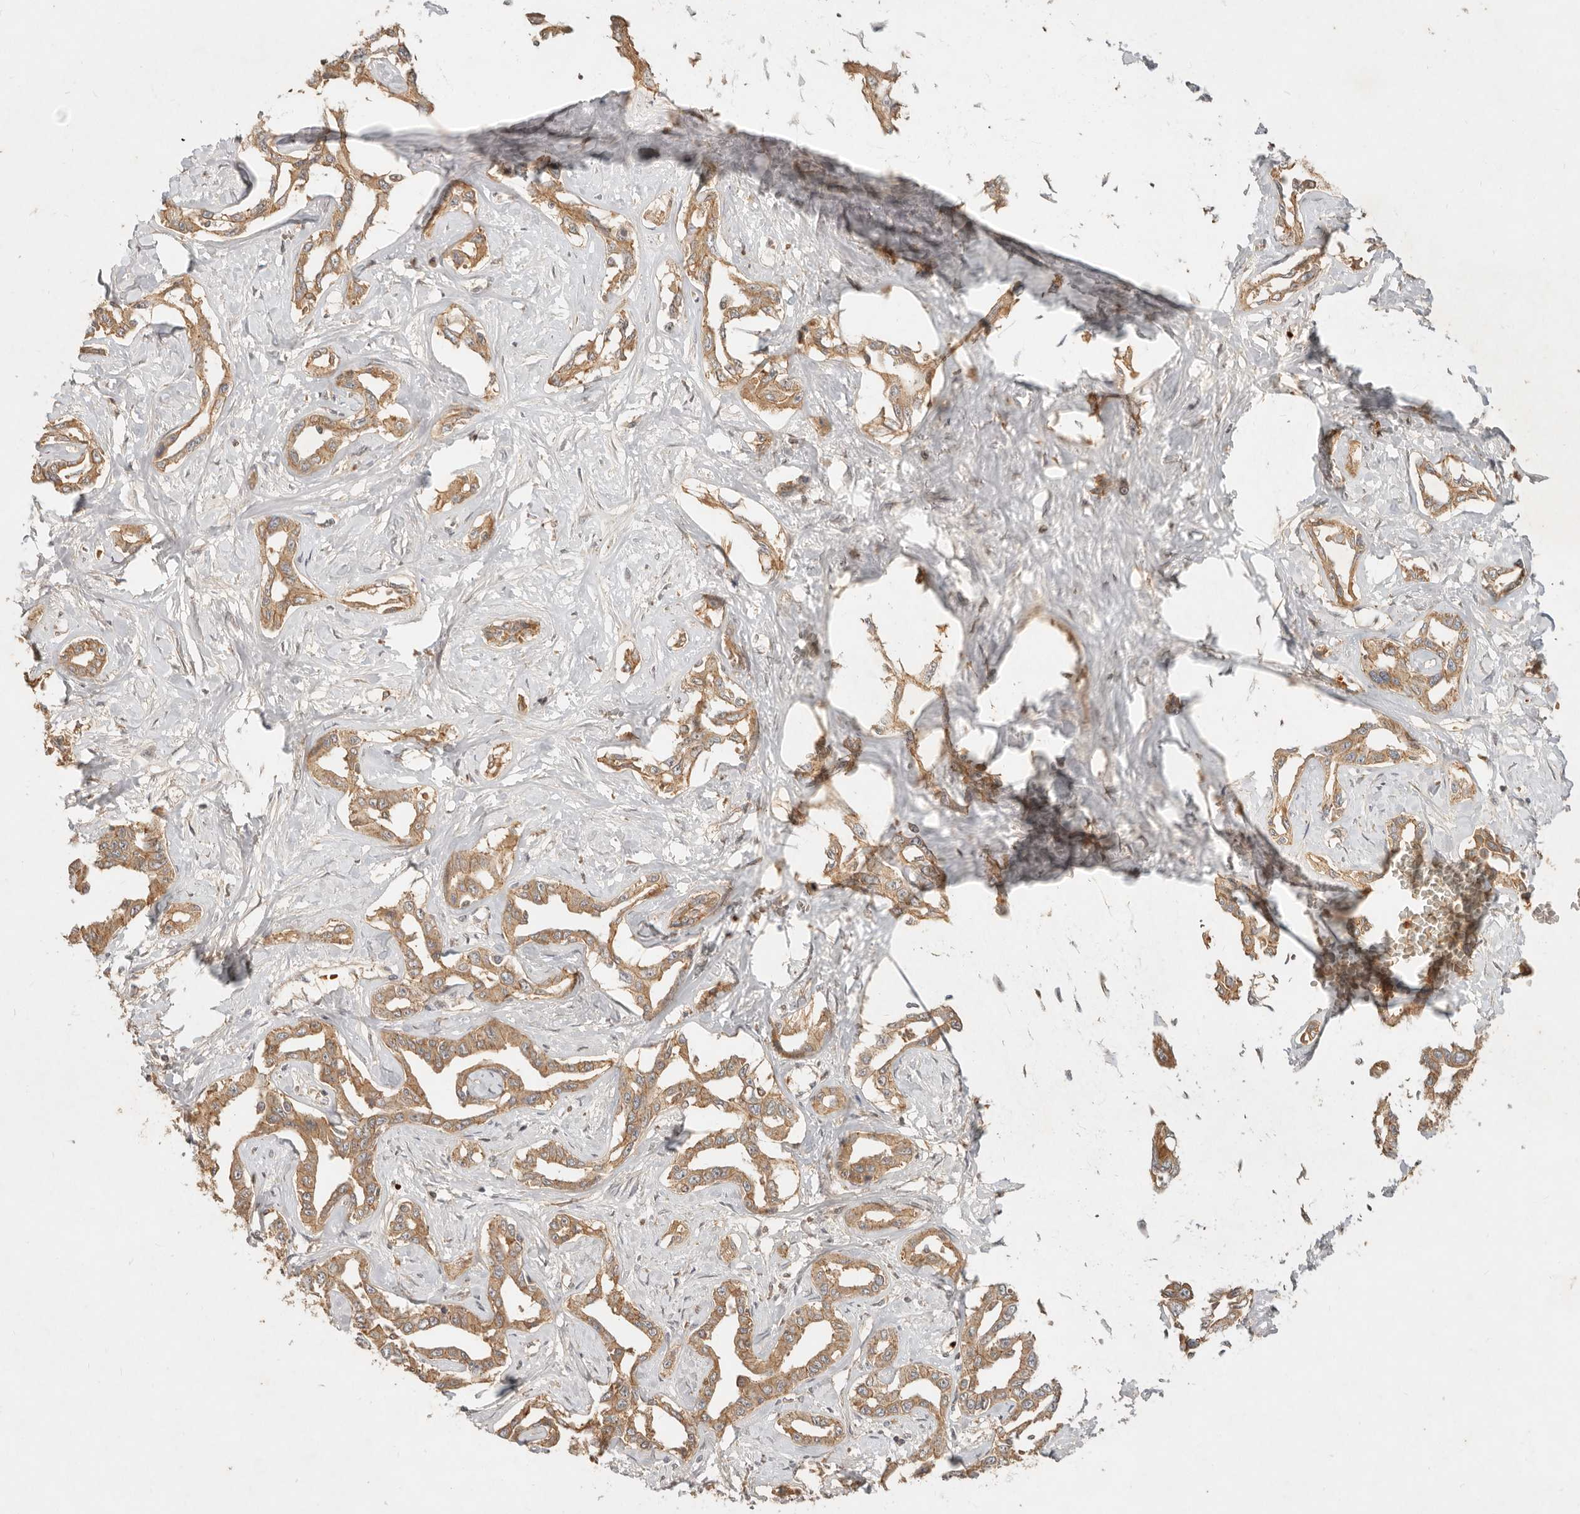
{"staining": {"intensity": "moderate", "quantity": ">75%", "location": "cytoplasmic/membranous"}, "tissue": "liver cancer", "cell_type": "Tumor cells", "image_type": "cancer", "snomed": [{"axis": "morphology", "description": "Cholangiocarcinoma"}, {"axis": "topography", "description": "Liver"}], "caption": "DAB (3,3'-diaminobenzidine) immunohistochemical staining of human liver cancer (cholangiocarcinoma) demonstrates moderate cytoplasmic/membranous protein staining in approximately >75% of tumor cells.", "gene": "FREM2", "patient": {"sex": "male", "age": 59}}